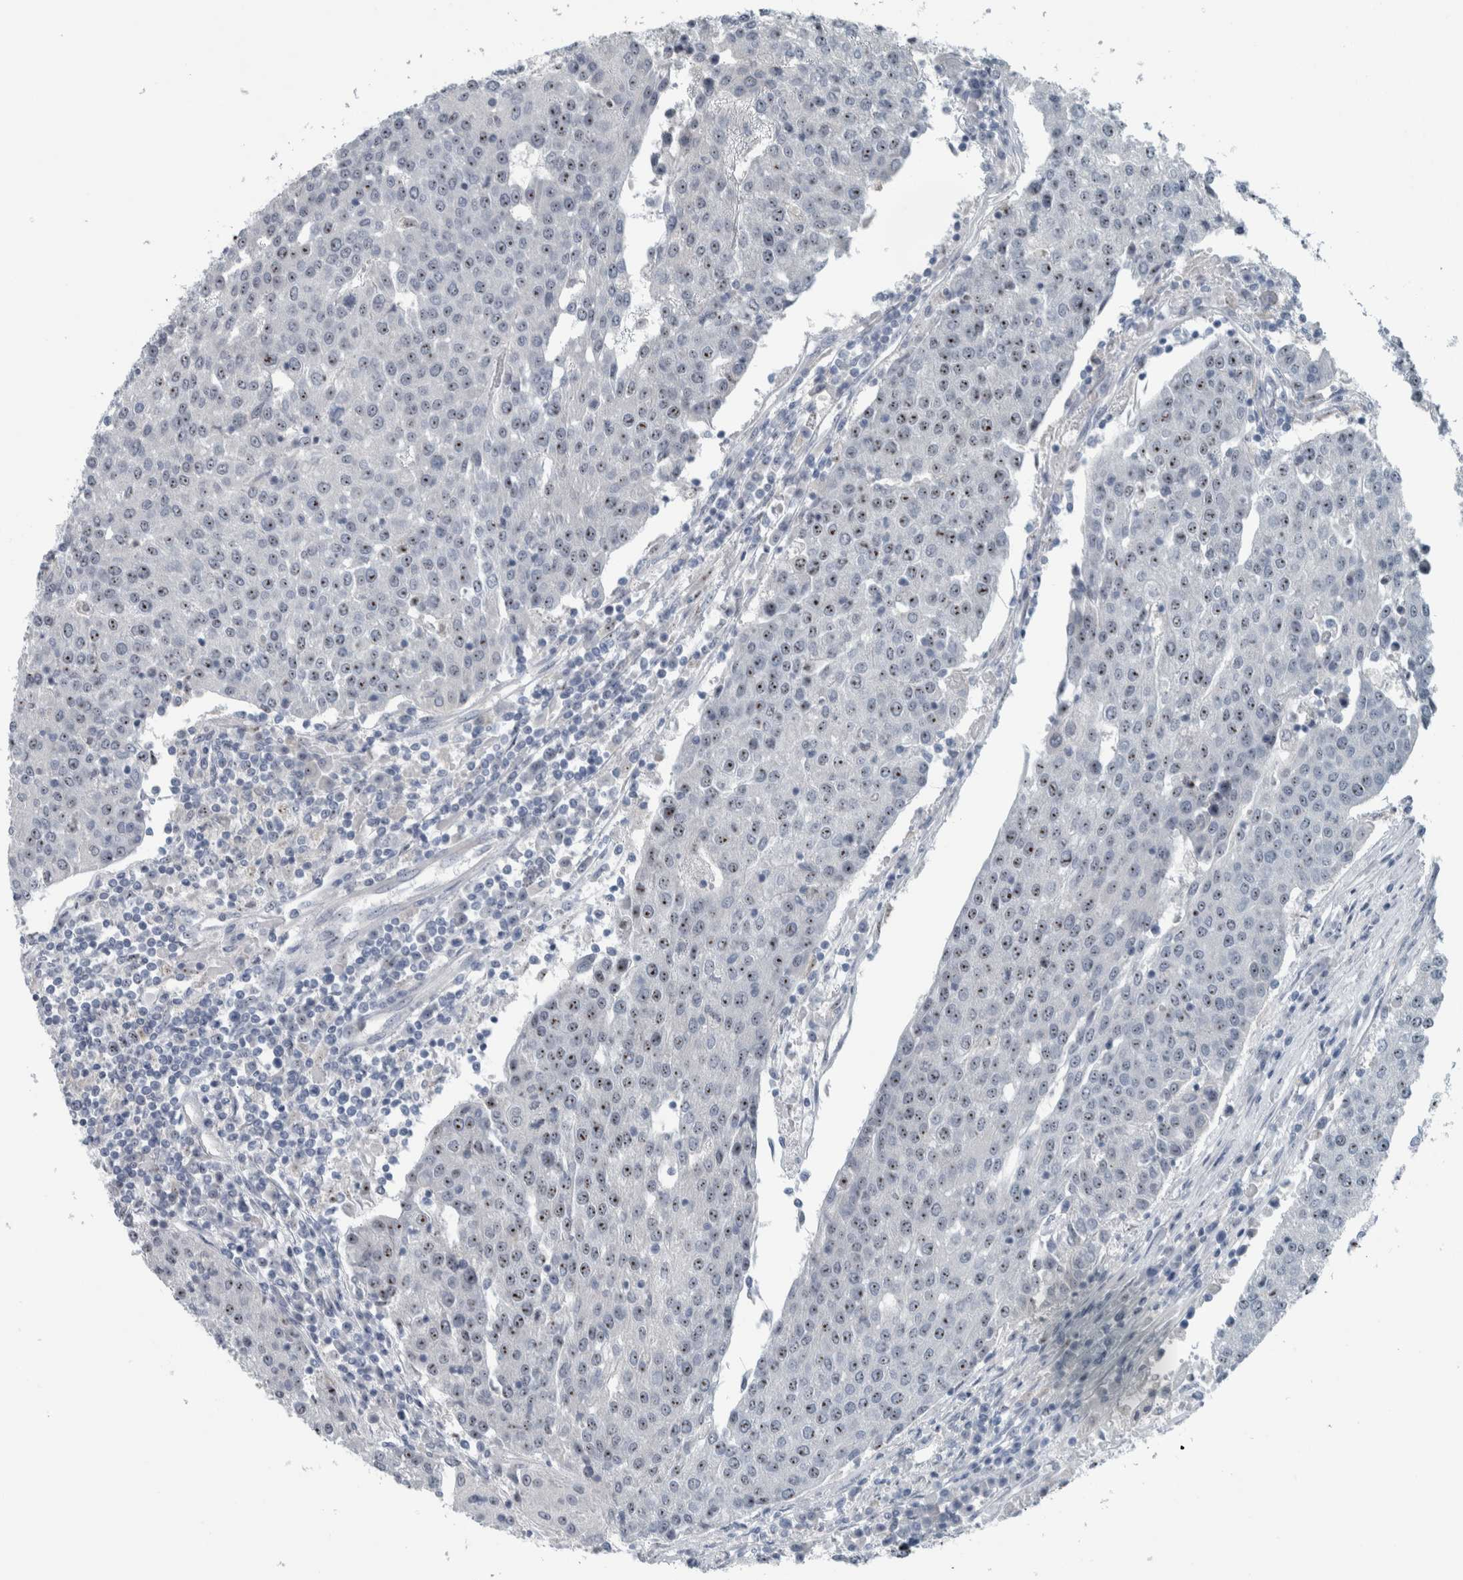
{"staining": {"intensity": "moderate", "quantity": "25%-75%", "location": "nuclear"}, "tissue": "urothelial cancer", "cell_type": "Tumor cells", "image_type": "cancer", "snomed": [{"axis": "morphology", "description": "Urothelial carcinoma, High grade"}, {"axis": "topography", "description": "Urinary bladder"}], "caption": "Immunohistochemistry (DAB (3,3'-diaminobenzidine)) staining of human urothelial carcinoma (high-grade) reveals moderate nuclear protein expression in about 25%-75% of tumor cells.", "gene": "UTP6", "patient": {"sex": "female", "age": 85}}